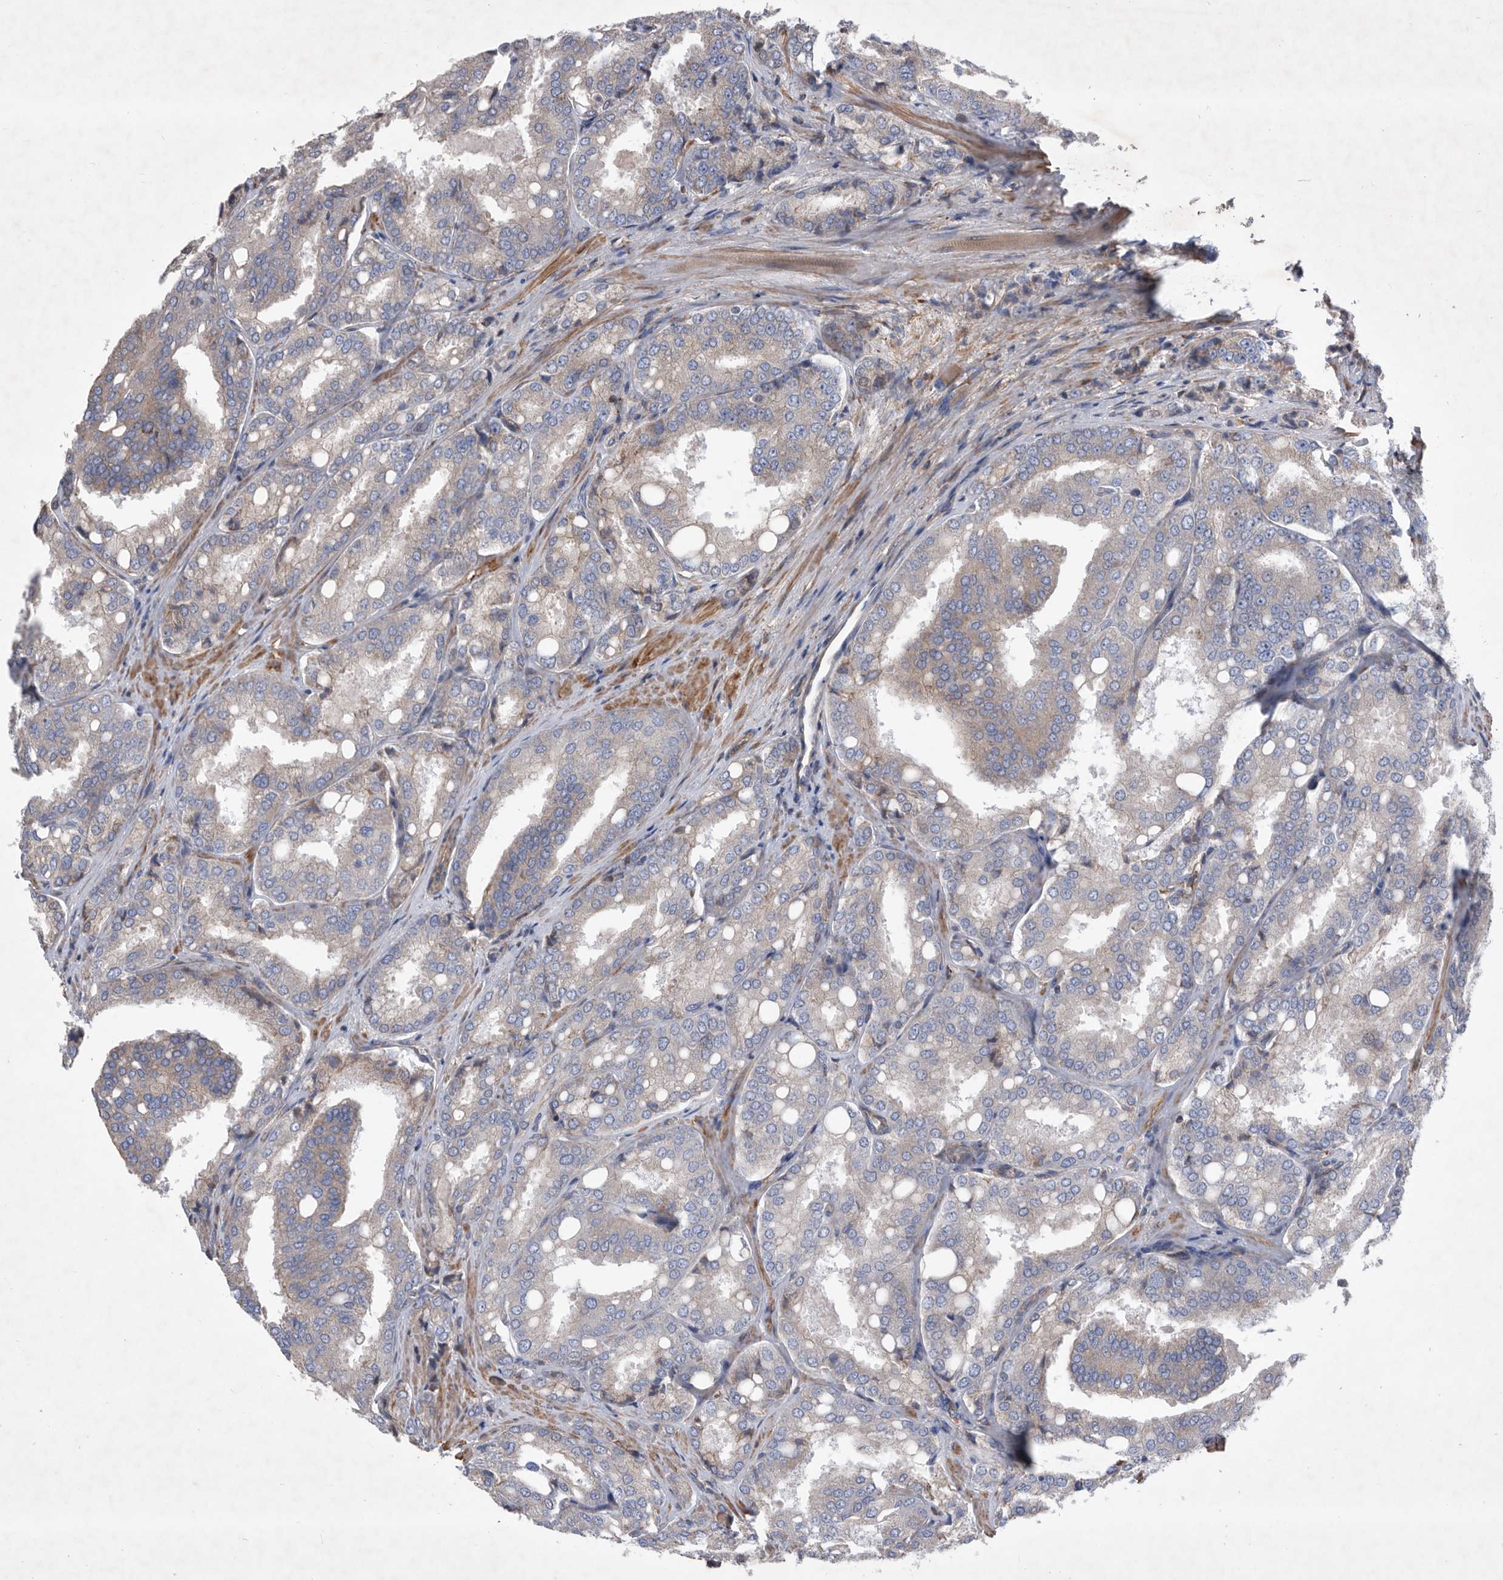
{"staining": {"intensity": "weak", "quantity": "25%-75%", "location": "cytoplasmic/membranous"}, "tissue": "prostate cancer", "cell_type": "Tumor cells", "image_type": "cancer", "snomed": [{"axis": "morphology", "description": "Adenocarcinoma, High grade"}, {"axis": "topography", "description": "Prostate"}], "caption": "Protein staining exhibits weak cytoplasmic/membranous expression in about 25%-75% of tumor cells in prostate high-grade adenocarcinoma.", "gene": "ATP13A3", "patient": {"sex": "male", "age": 50}}